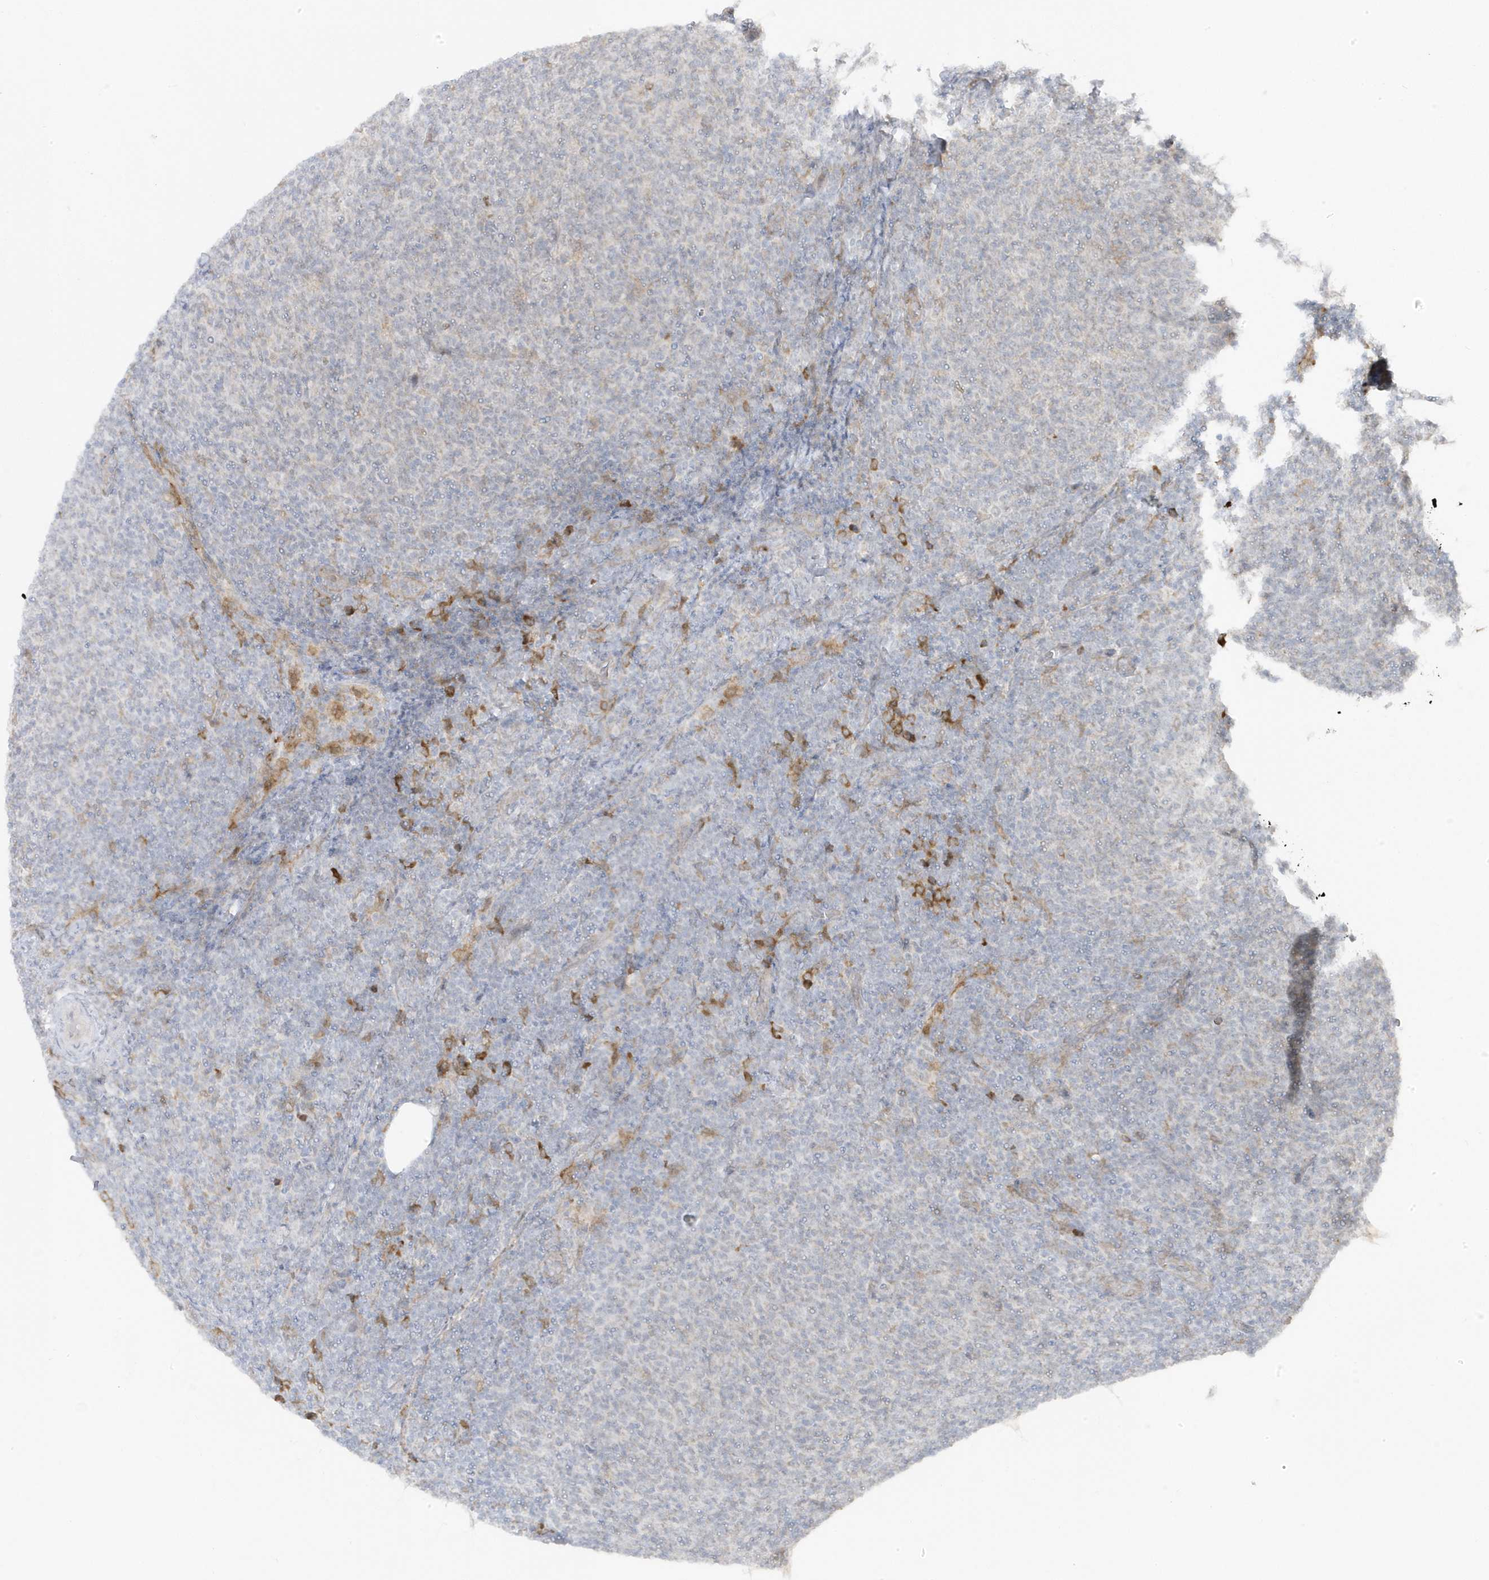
{"staining": {"intensity": "negative", "quantity": "none", "location": "none"}, "tissue": "lymphoma", "cell_type": "Tumor cells", "image_type": "cancer", "snomed": [{"axis": "morphology", "description": "Malignant lymphoma, non-Hodgkin's type, Low grade"}, {"axis": "topography", "description": "Lymph node"}], "caption": "Tumor cells show no significant staining in lymphoma.", "gene": "ZNF654", "patient": {"sex": "male", "age": 66}}